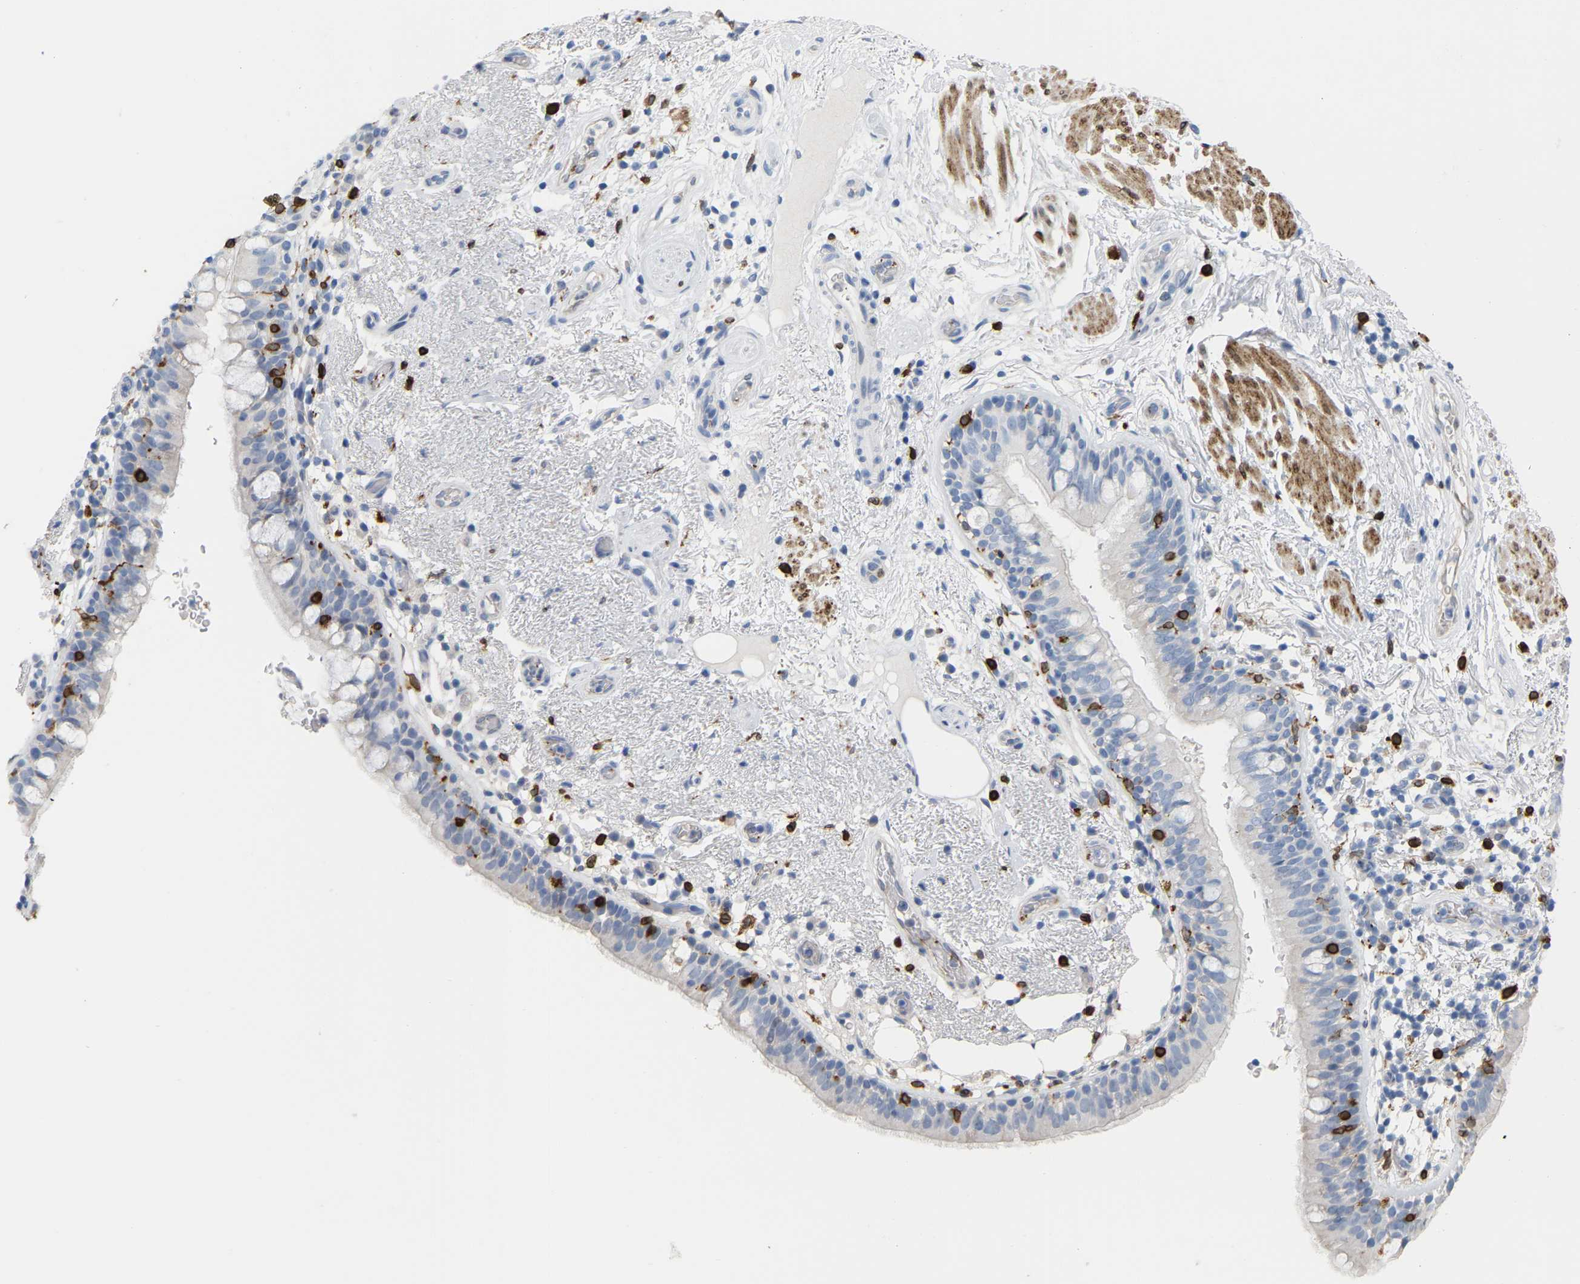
{"staining": {"intensity": "negative", "quantity": "none", "location": "none"}, "tissue": "bronchus", "cell_type": "Respiratory epithelial cells", "image_type": "normal", "snomed": [{"axis": "morphology", "description": "Normal tissue, NOS"}, {"axis": "morphology", "description": "Inflammation, NOS"}, {"axis": "topography", "description": "Cartilage tissue"}, {"axis": "topography", "description": "Bronchus"}], "caption": "Bronchus stained for a protein using IHC exhibits no expression respiratory epithelial cells.", "gene": "PTGS1", "patient": {"sex": "male", "age": 77}}